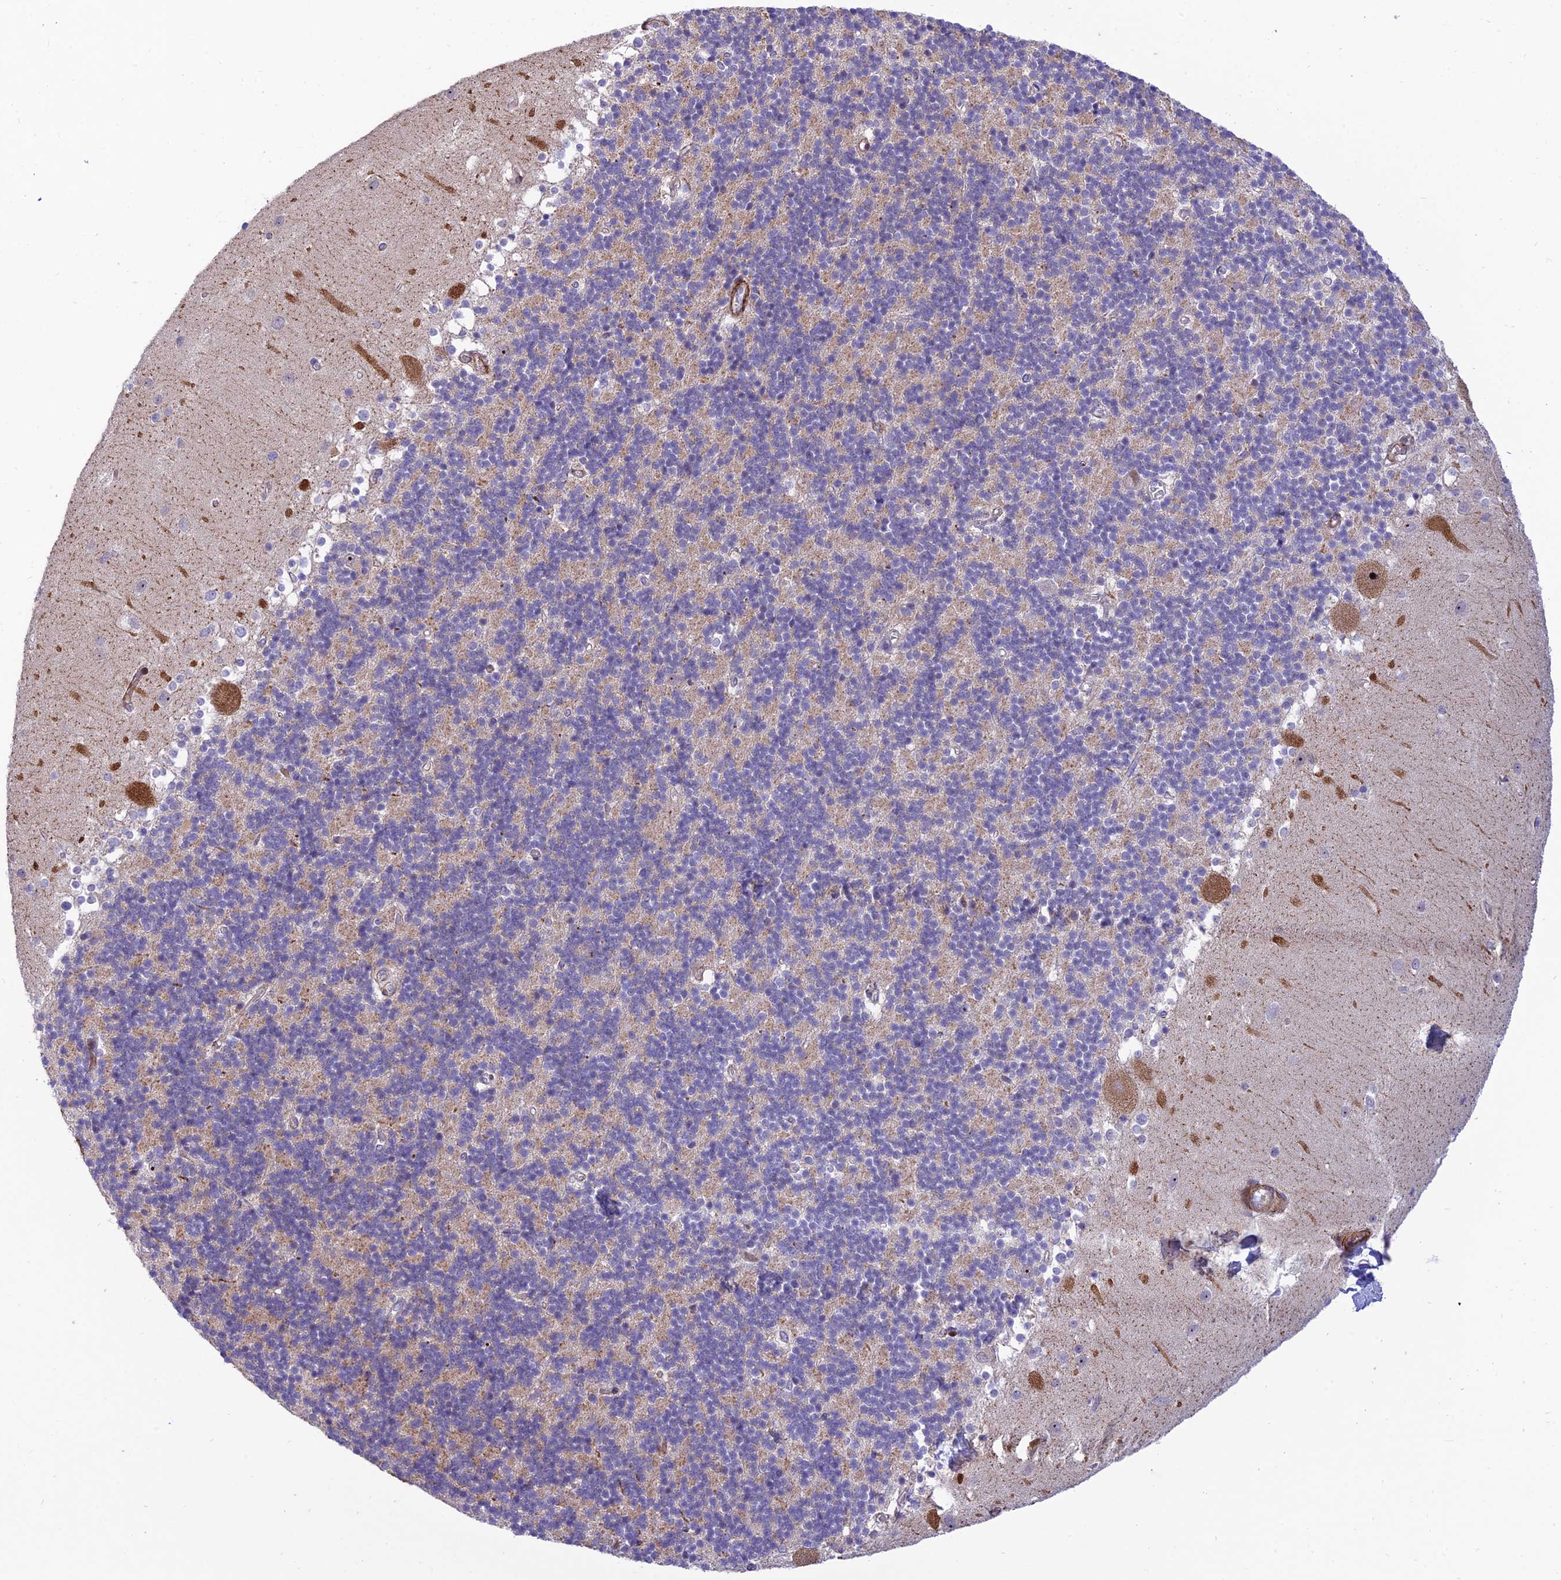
{"staining": {"intensity": "weak", "quantity": "25%-75%", "location": "cytoplasmic/membranous"}, "tissue": "cerebellum", "cell_type": "Cells in granular layer", "image_type": "normal", "snomed": [{"axis": "morphology", "description": "Normal tissue, NOS"}, {"axis": "topography", "description": "Cerebellum"}], "caption": "This image exhibits unremarkable cerebellum stained with IHC to label a protein in brown. The cytoplasmic/membranous of cells in granular layer show weak positivity for the protein. Nuclei are counter-stained blue.", "gene": "KBTBD7", "patient": {"sex": "male", "age": 54}}